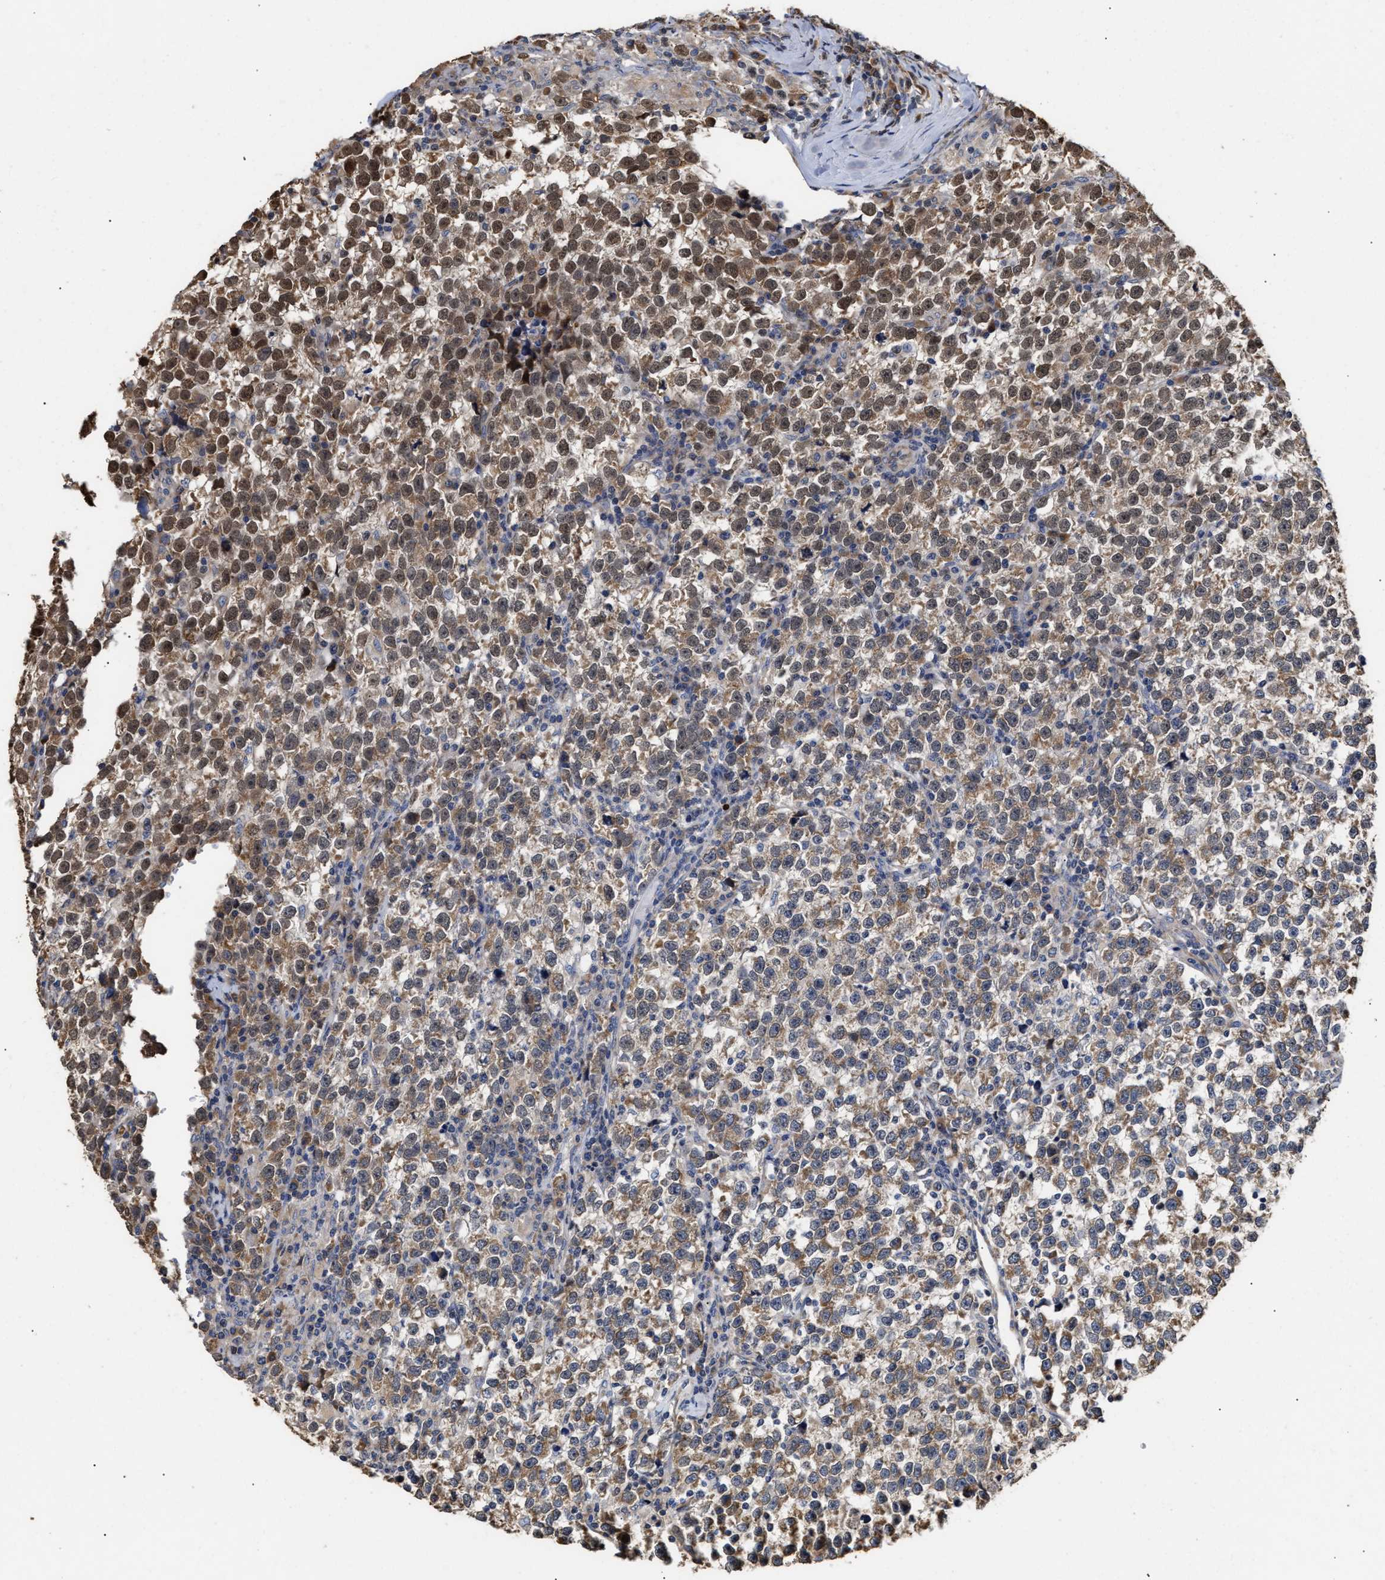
{"staining": {"intensity": "moderate", "quantity": ">75%", "location": "cytoplasmic/membranous,nuclear"}, "tissue": "testis cancer", "cell_type": "Tumor cells", "image_type": "cancer", "snomed": [{"axis": "morphology", "description": "Normal tissue, NOS"}, {"axis": "morphology", "description": "Seminoma, NOS"}, {"axis": "topography", "description": "Testis"}], "caption": "A high-resolution micrograph shows IHC staining of testis cancer, which reveals moderate cytoplasmic/membranous and nuclear expression in about >75% of tumor cells.", "gene": "GOSR1", "patient": {"sex": "male", "age": 43}}